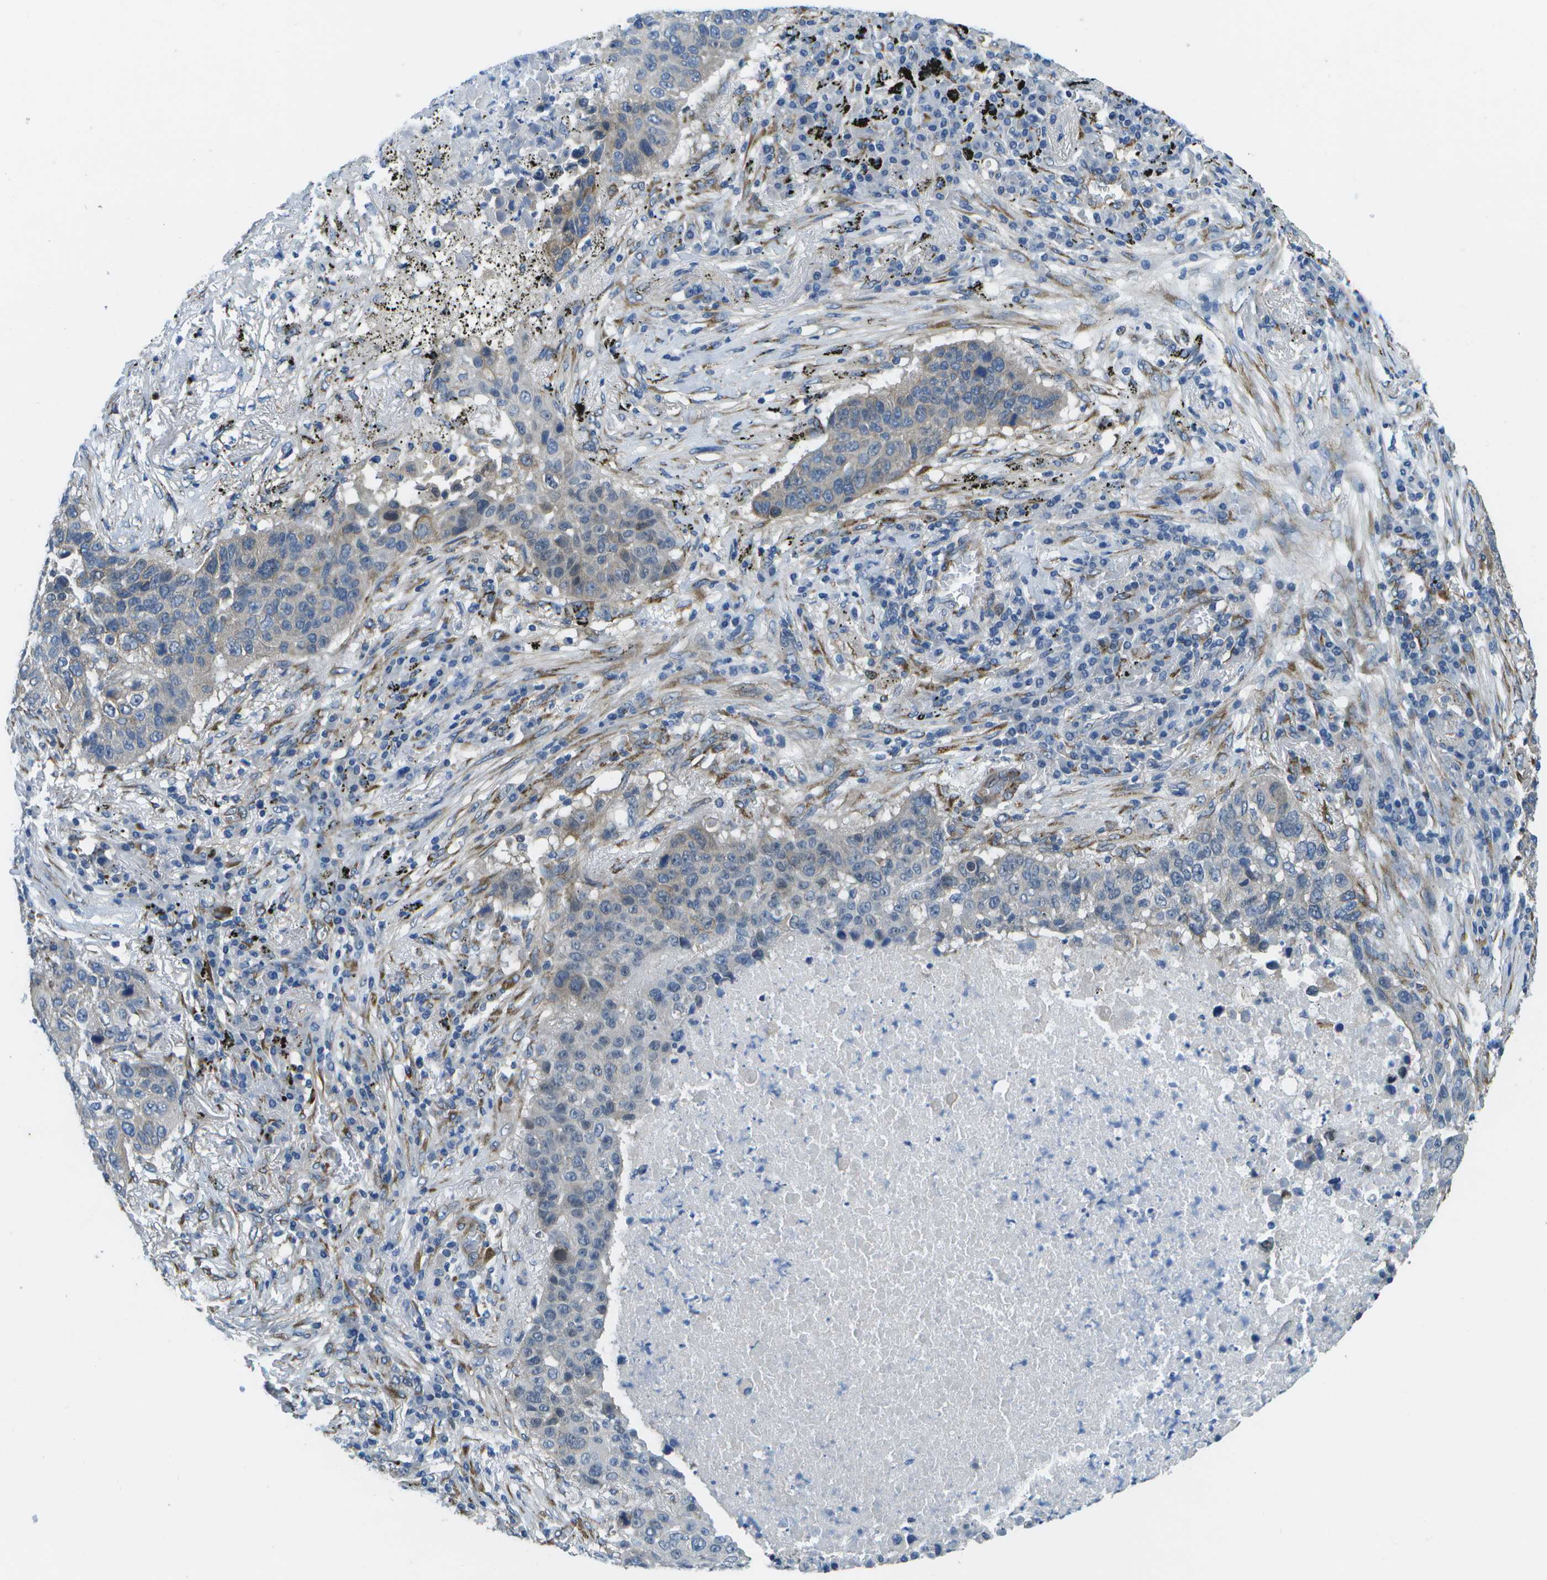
{"staining": {"intensity": "weak", "quantity": "<25%", "location": "cytoplasmic/membranous"}, "tissue": "lung cancer", "cell_type": "Tumor cells", "image_type": "cancer", "snomed": [{"axis": "morphology", "description": "Squamous cell carcinoma, NOS"}, {"axis": "topography", "description": "Lung"}], "caption": "Immunohistochemistry (IHC) photomicrograph of lung cancer (squamous cell carcinoma) stained for a protein (brown), which reveals no positivity in tumor cells. Brightfield microscopy of IHC stained with DAB (brown) and hematoxylin (blue), captured at high magnification.", "gene": "P3H1", "patient": {"sex": "male", "age": 57}}